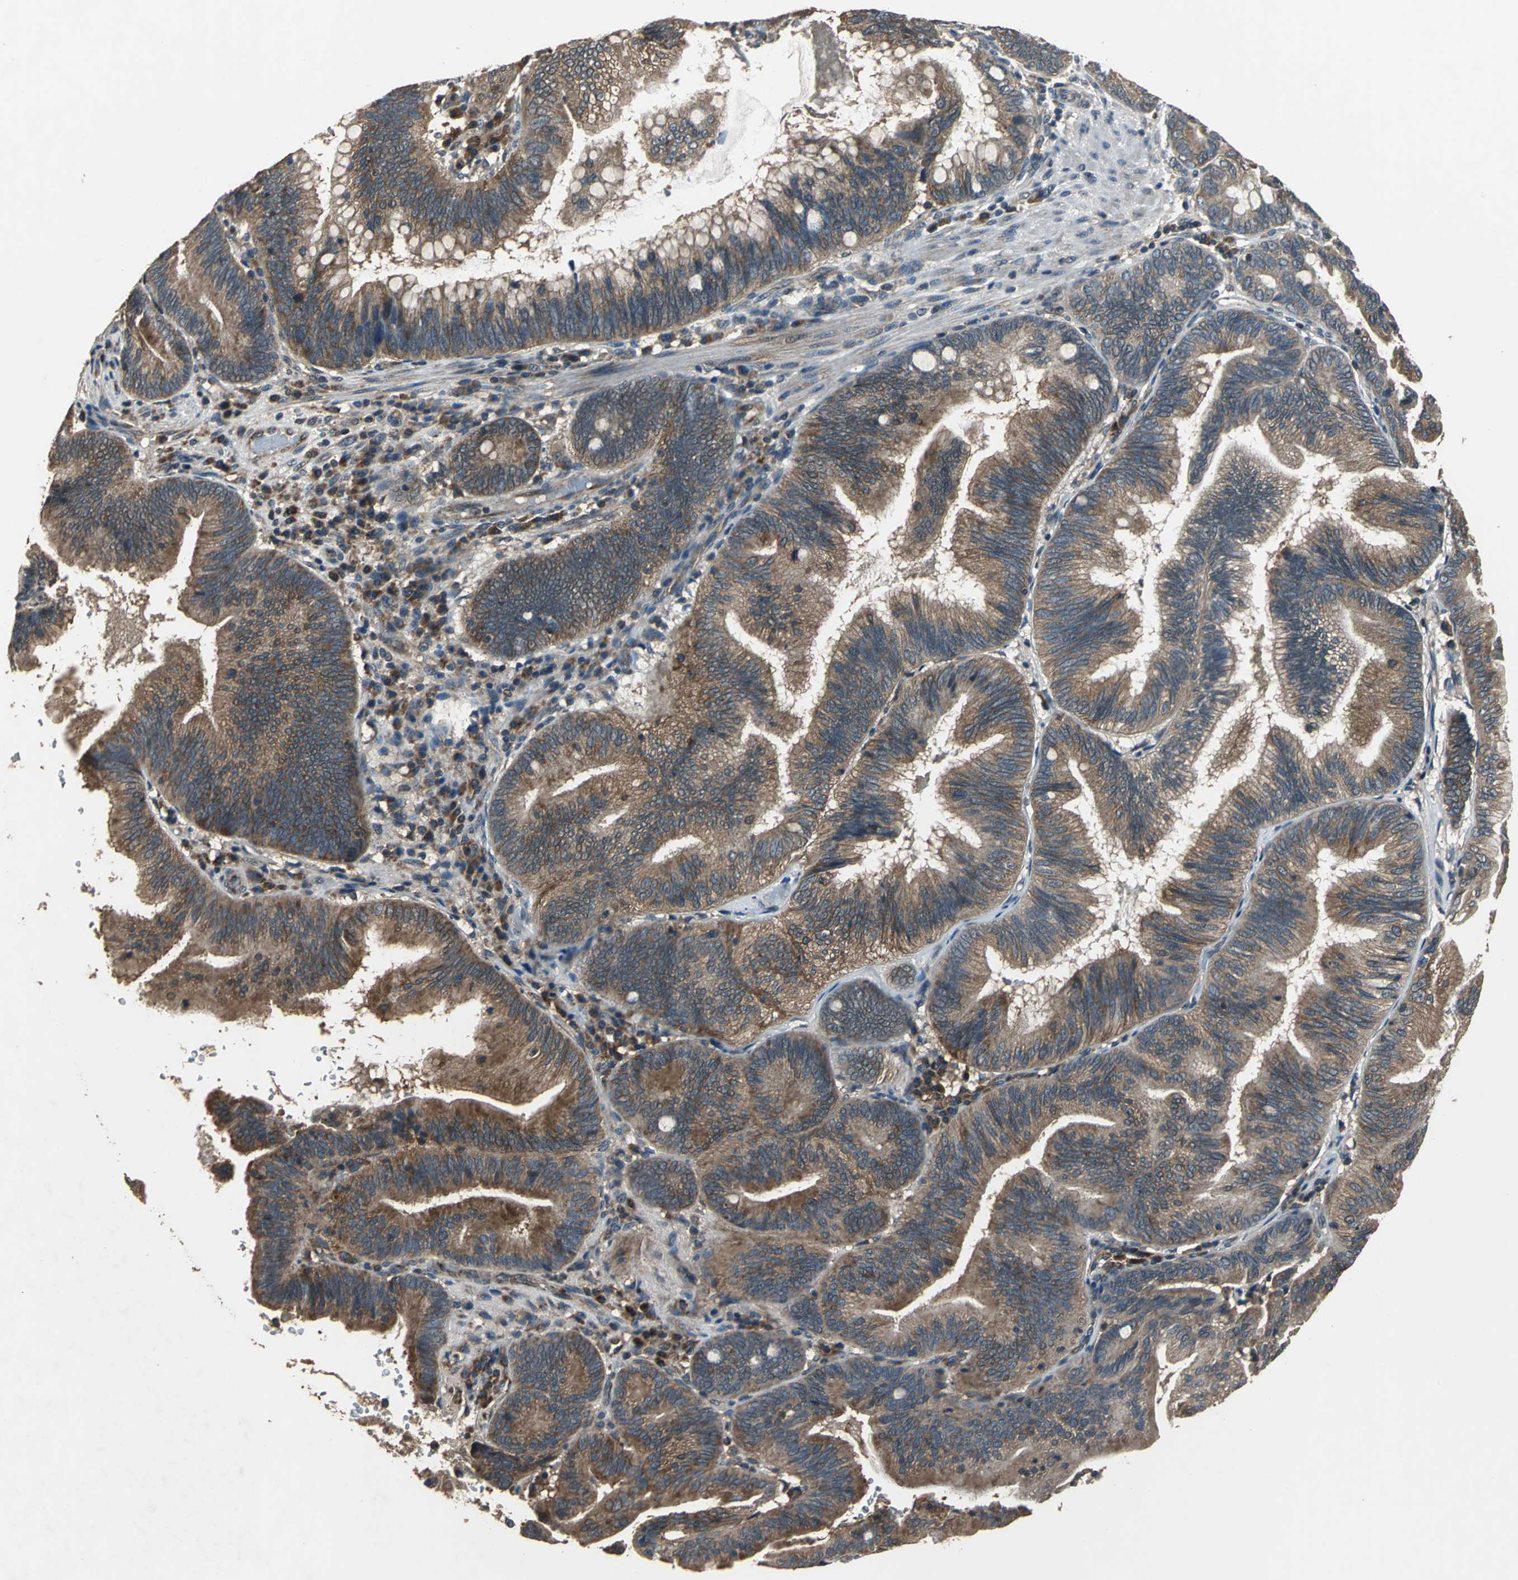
{"staining": {"intensity": "strong", "quantity": ">75%", "location": "cytoplasmic/membranous"}, "tissue": "pancreatic cancer", "cell_type": "Tumor cells", "image_type": "cancer", "snomed": [{"axis": "morphology", "description": "Adenocarcinoma, NOS"}, {"axis": "topography", "description": "Pancreas"}], "caption": "Protein staining shows strong cytoplasmic/membranous staining in about >75% of tumor cells in adenocarcinoma (pancreatic). The staining was performed using DAB, with brown indicating positive protein expression. Nuclei are stained blue with hematoxylin.", "gene": "ZNF608", "patient": {"sex": "male", "age": 82}}